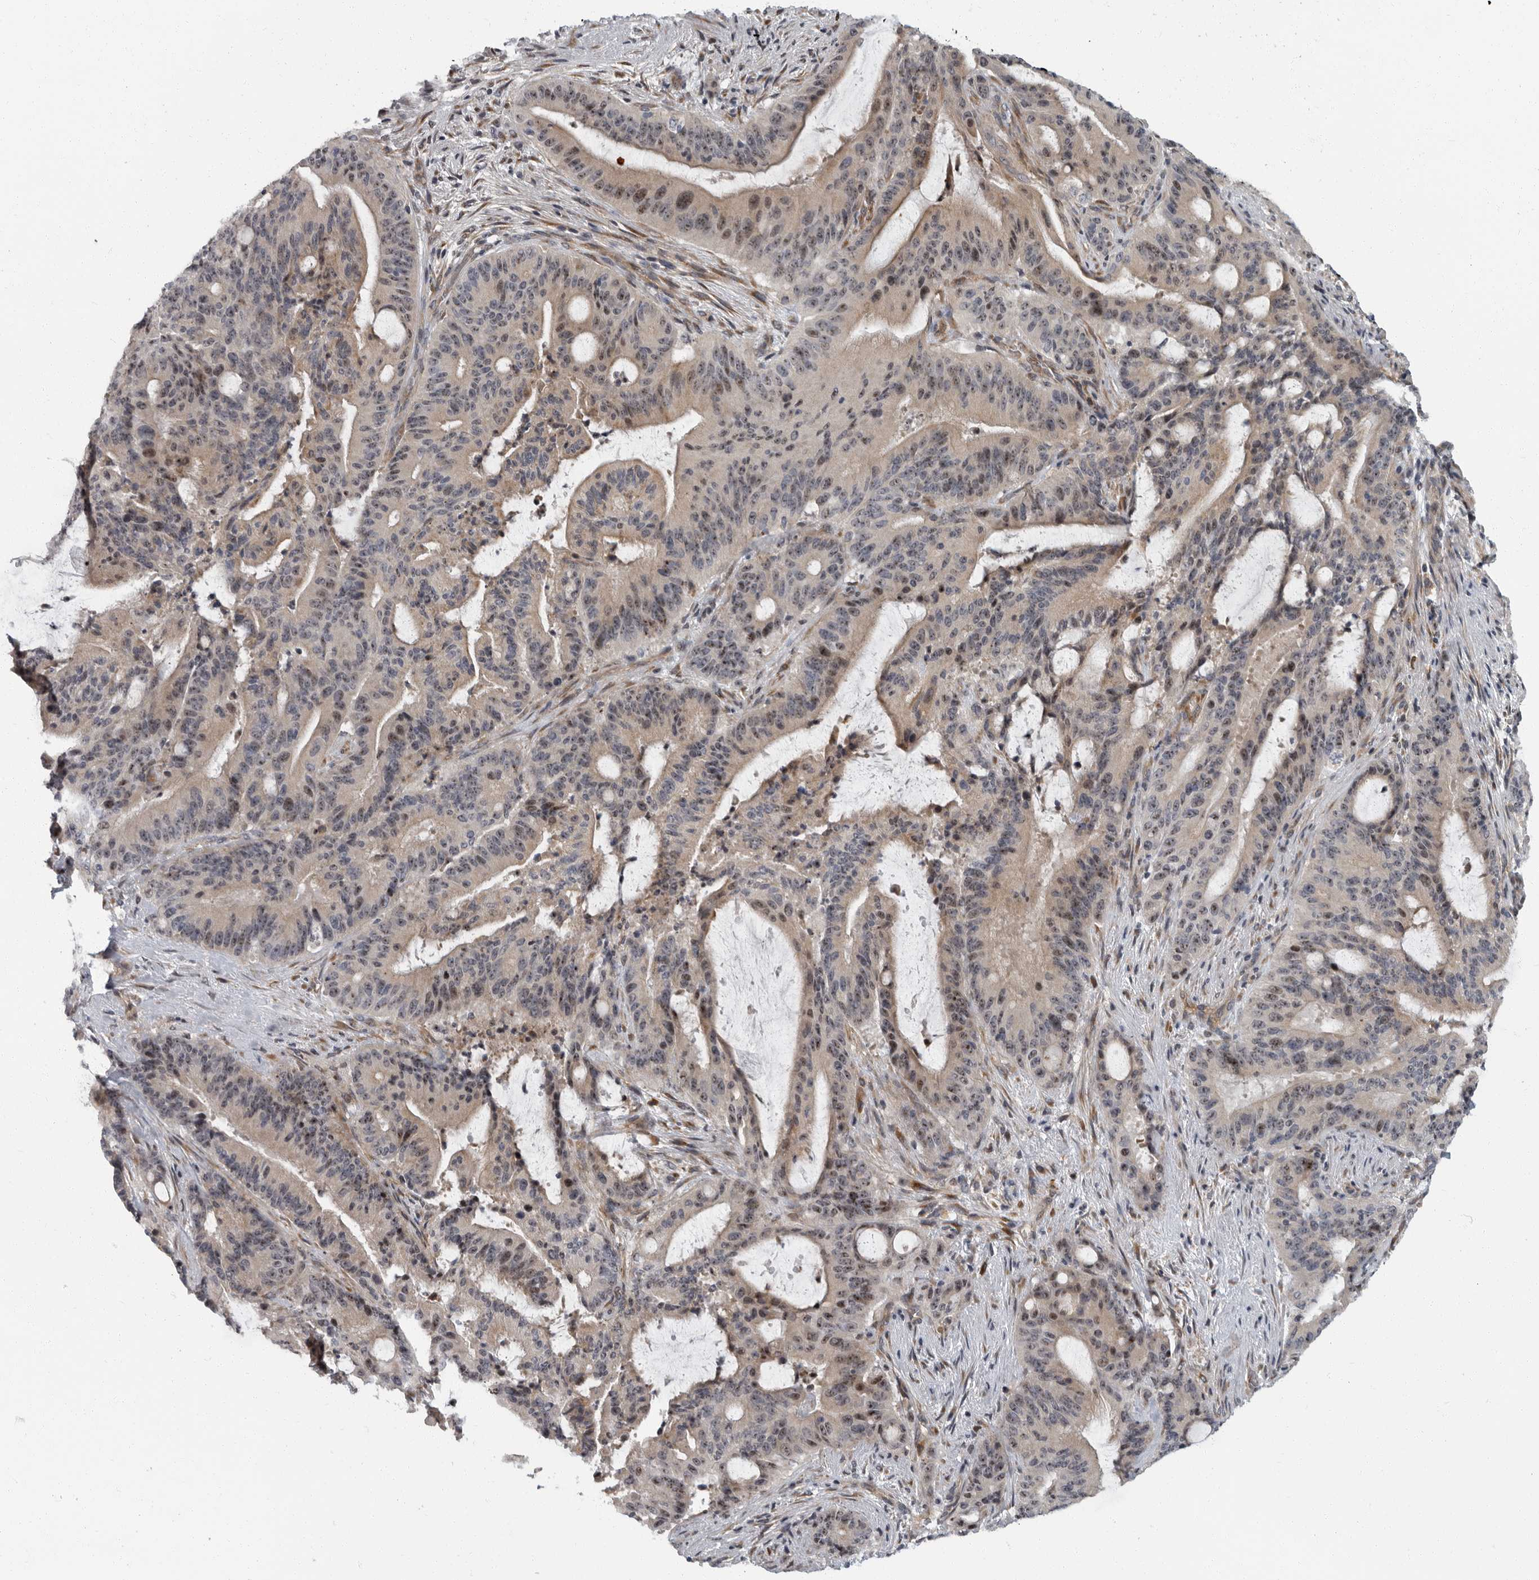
{"staining": {"intensity": "weak", "quantity": ">75%", "location": "cytoplasmic/membranous,nuclear"}, "tissue": "liver cancer", "cell_type": "Tumor cells", "image_type": "cancer", "snomed": [{"axis": "morphology", "description": "Normal tissue, NOS"}, {"axis": "morphology", "description": "Cholangiocarcinoma"}, {"axis": "topography", "description": "Liver"}, {"axis": "topography", "description": "Peripheral nerve tissue"}], "caption": "IHC photomicrograph of liver cholangiocarcinoma stained for a protein (brown), which reveals low levels of weak cytoplasmic/membranous and nuclear positivity in about >75% of tumor cells.", "gene": "PDCD11", "patient": {"sex": "female", "age": 73}}